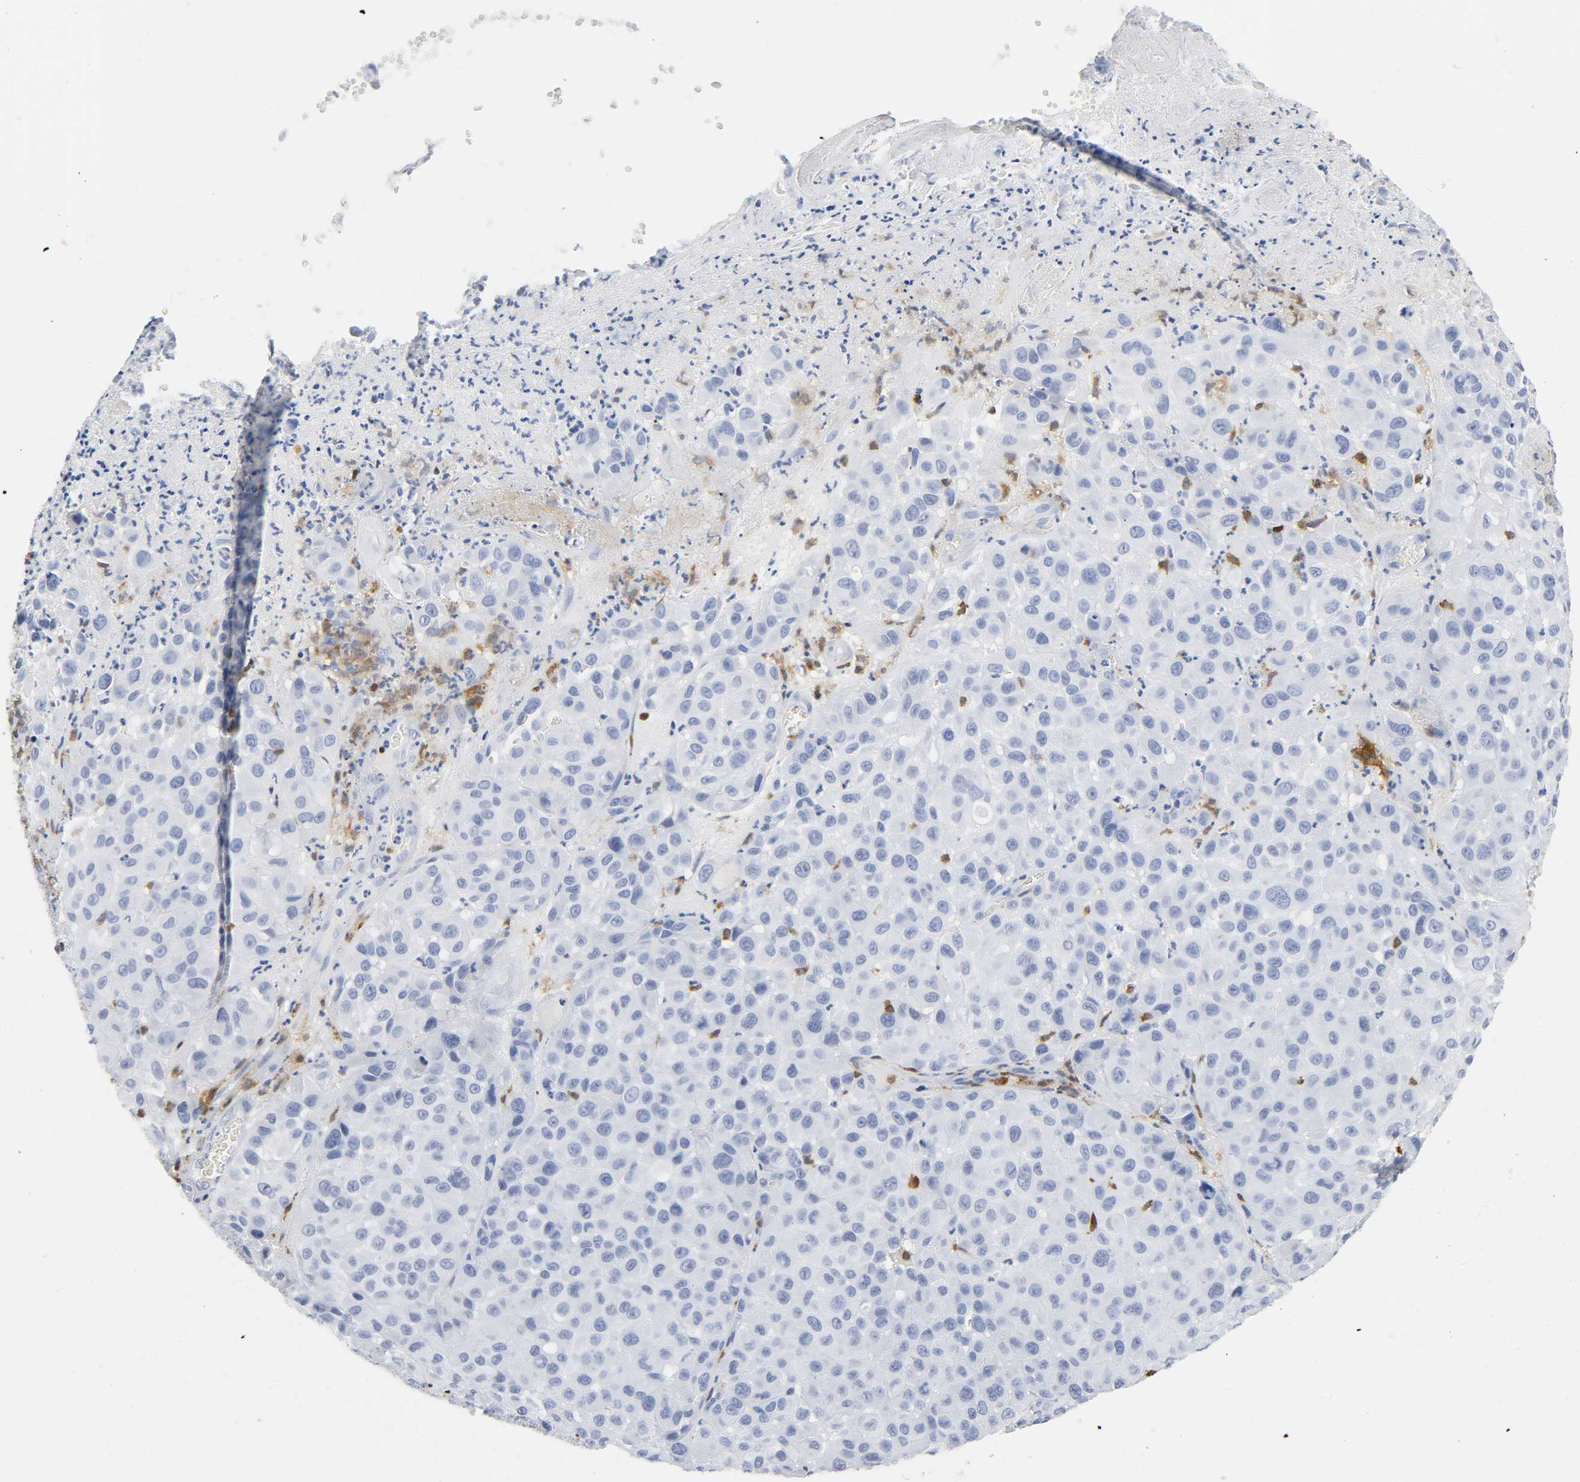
{"staining": {"intensity": "negative", "quantity": "none", "location": "none"}, "tissue": "melanoma", "cell_type": "Tumor cells", "image_type": "cancer", "snomed": [{"axis": "morphology", "description": "Malignant melanoma, NOS"}, {"axis": "topography", "description": "Skin"}], "caption": "Human malignant melanoma stained for a protein using IHC reveals no positivity in tumor cells.", "gene": "DOK2", "patient": {"sex": "female", "age": 21}}